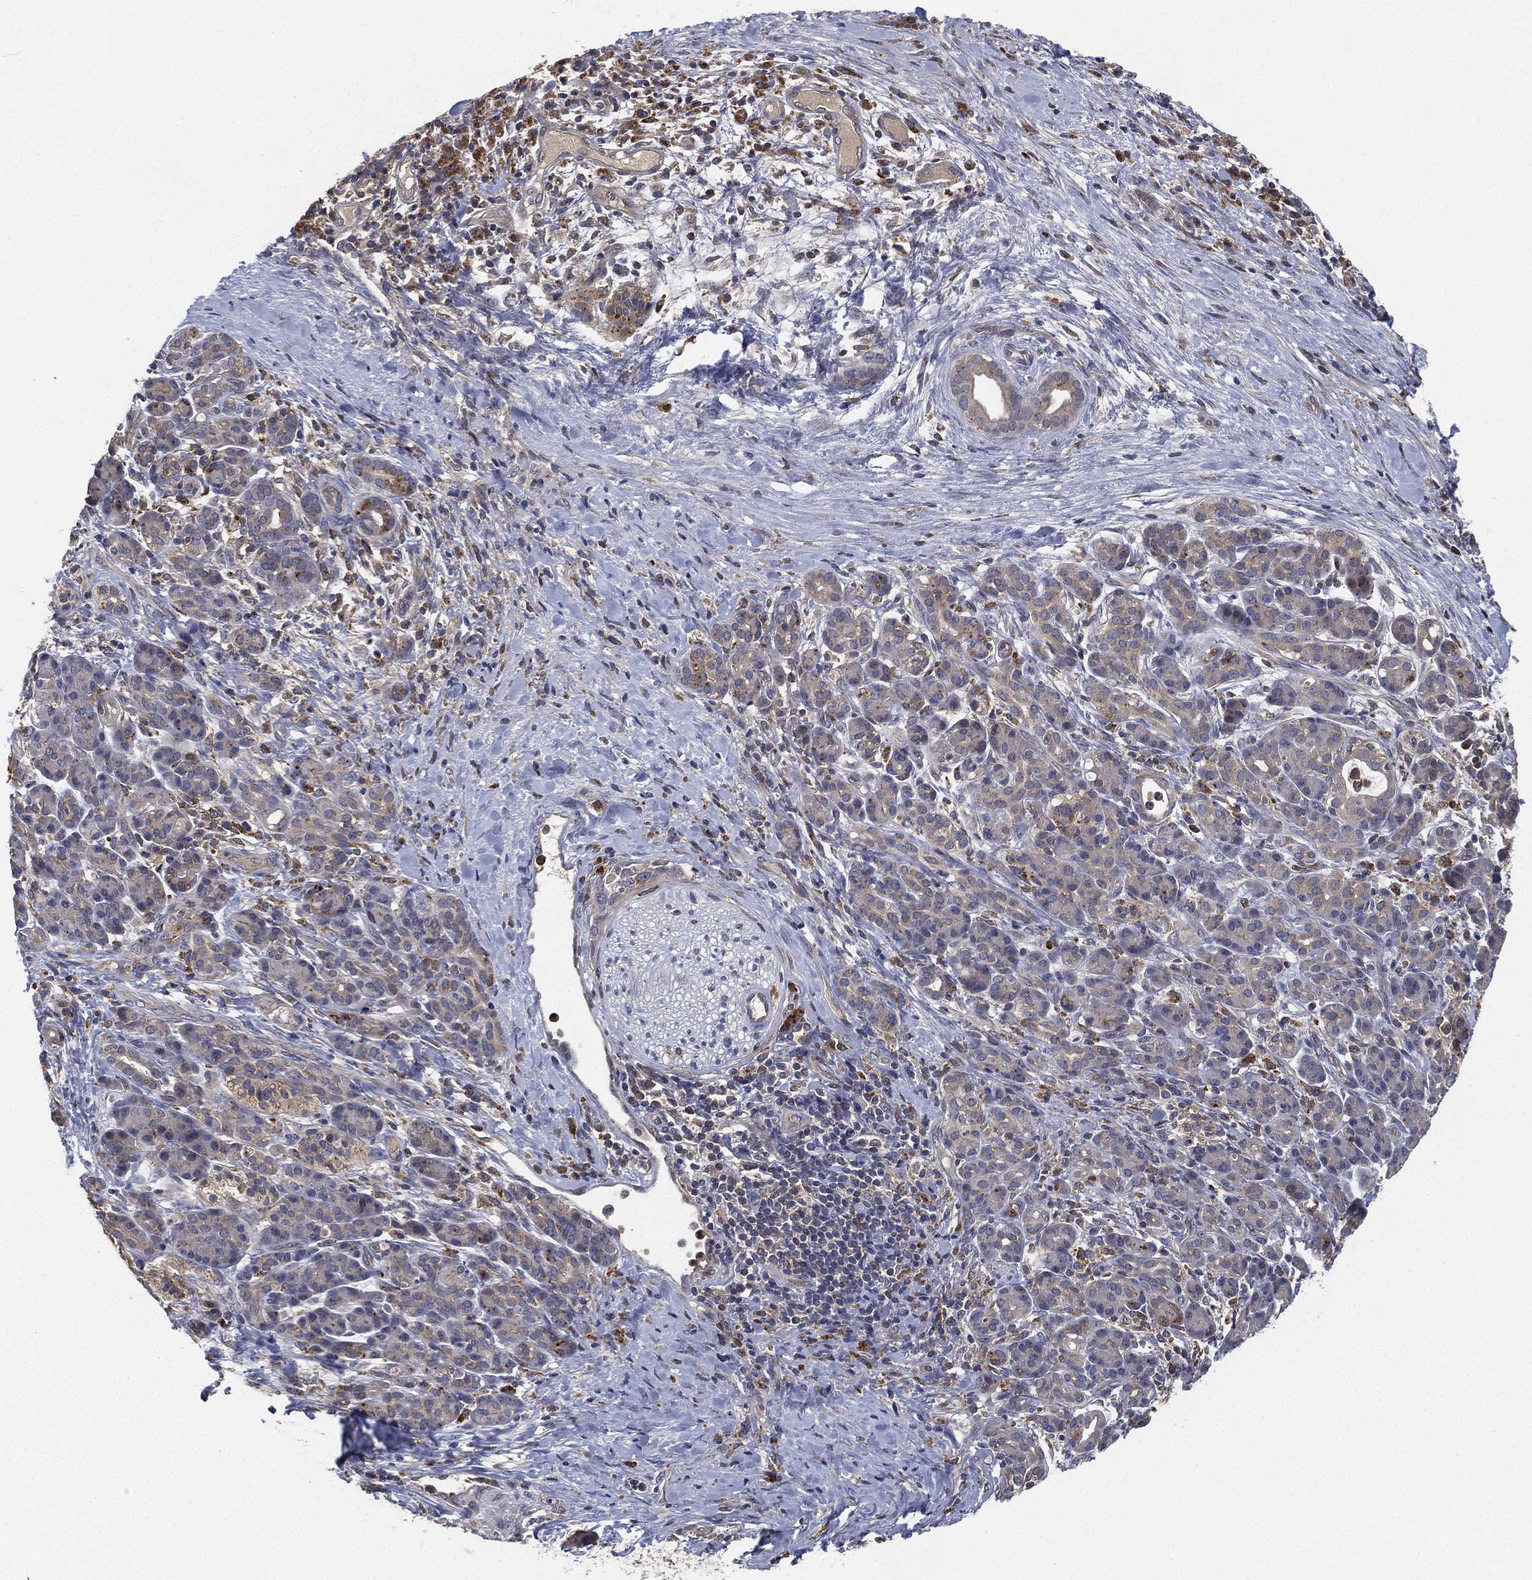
{"staining": {"intensity": "weak", "quantity": "<25%", "location": "cytoplasmic/membranous"}, "tissue": "pancreatic cancer", "cell_type": "Tumor cells", "image_type": "cancer", "snomed": [{"axis": "morphology", "description": "Adenocarcinoma, NOS"}, {"axis": "topography", "description": "Pancreas"}], "caption": "Tumor cells show no significant positivity in adenocarcinoma (pancreatic).", "gene": "CFAP251", "patient": {"sex": "male", "age": 44}}